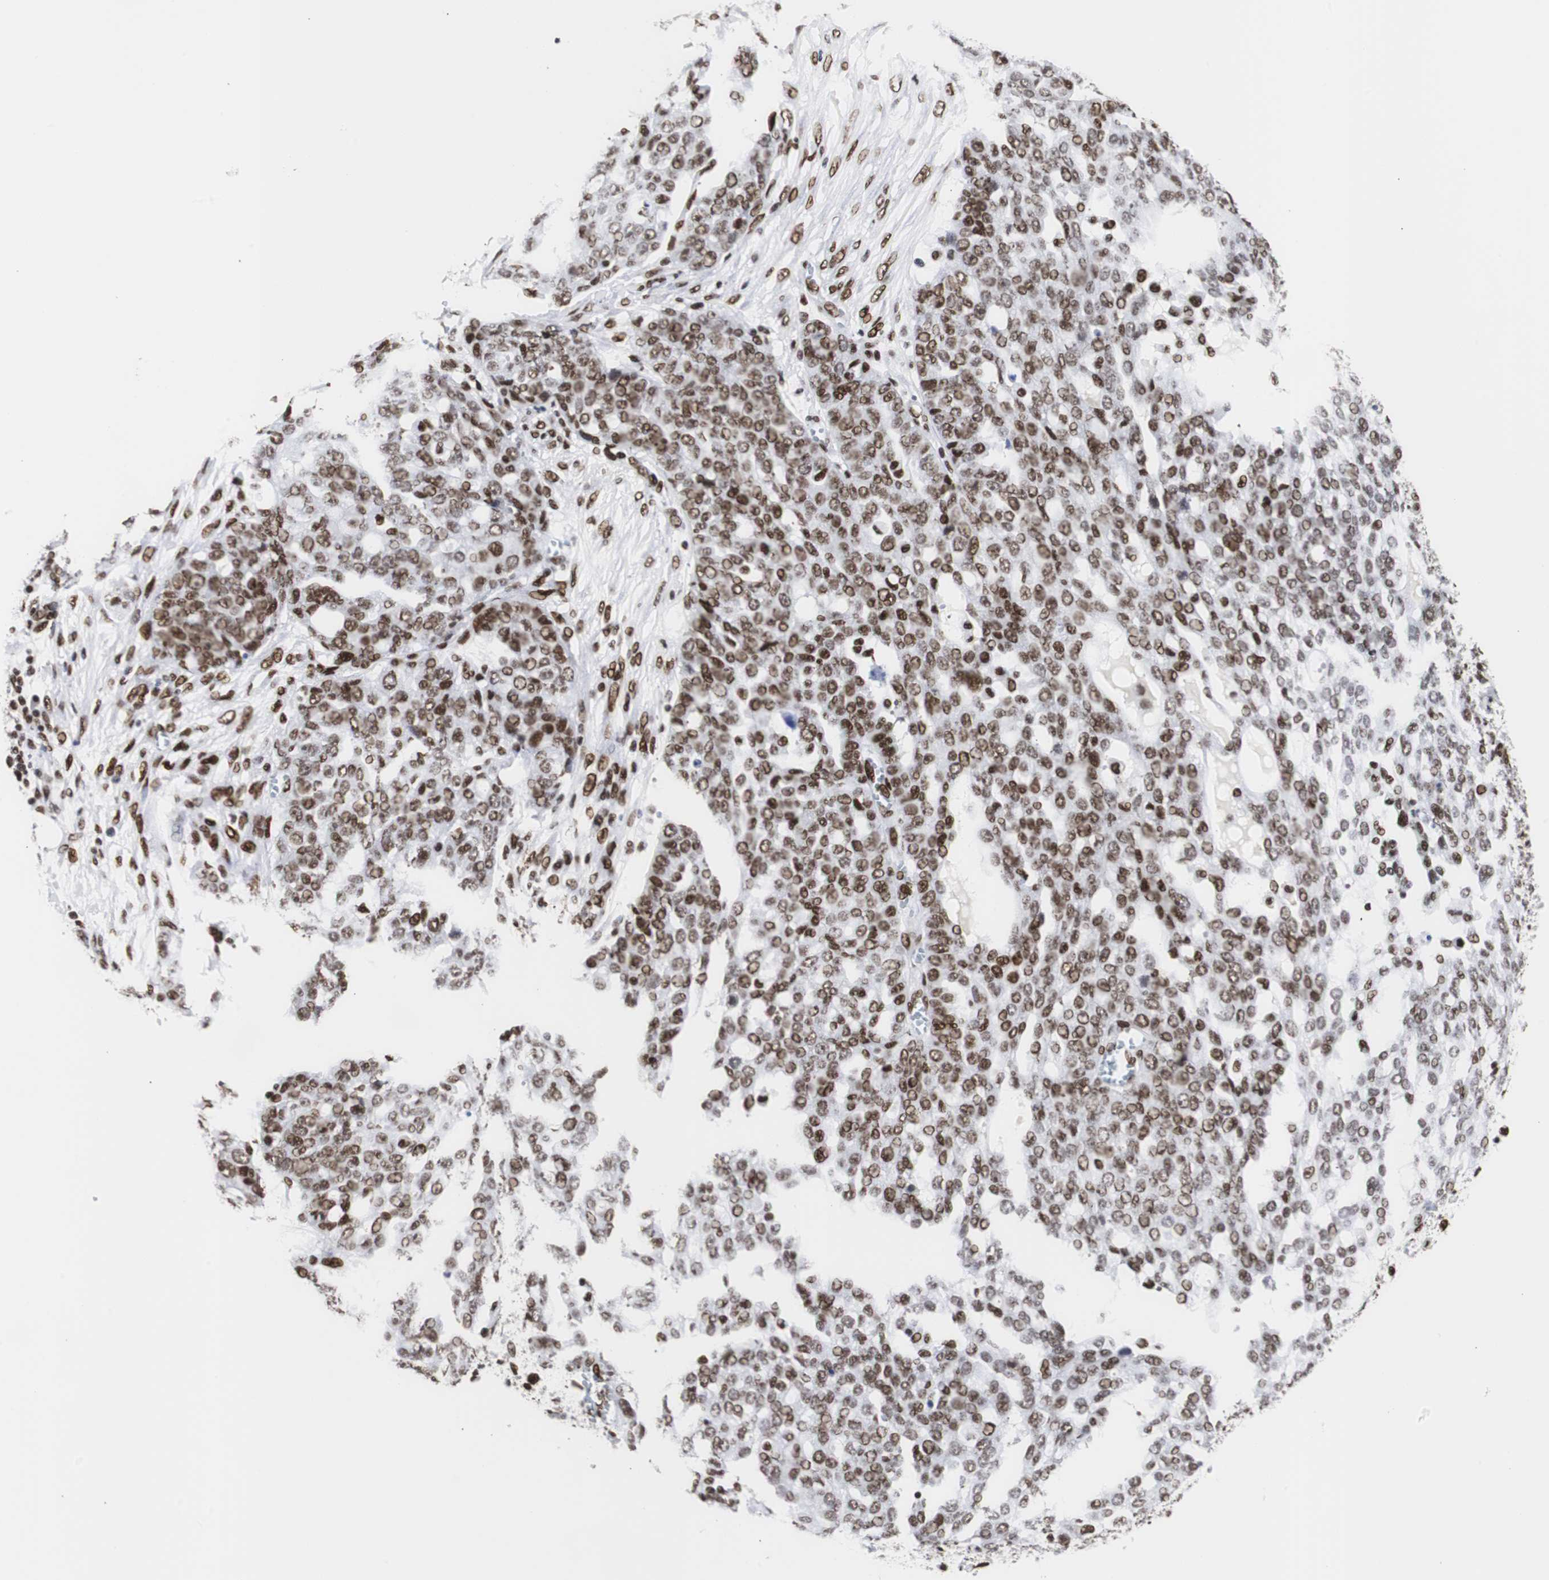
{"staining": {"intensity": "strong", "quantity": ">75%", "location": "nuclear"}, "tissue": "ovarian cancer", "cell_type": "Tumor cells", "image_type": "cancer", "snomed": [{"axis": "morphology", "description": "Cystadenocarcinoma, serous, NOS"}, {"axis": "topography", "description": "Soft tissue"}, {"axis": "topography", "description": "Ovary"}], "caption": "Immunohistochemical staining of ovarian cancer reveals strong nuclear protein expression in approximately >75% of tumor cells.", "gene": "HNRNPH2", "patient": {"sex": "female", "age": 57}}